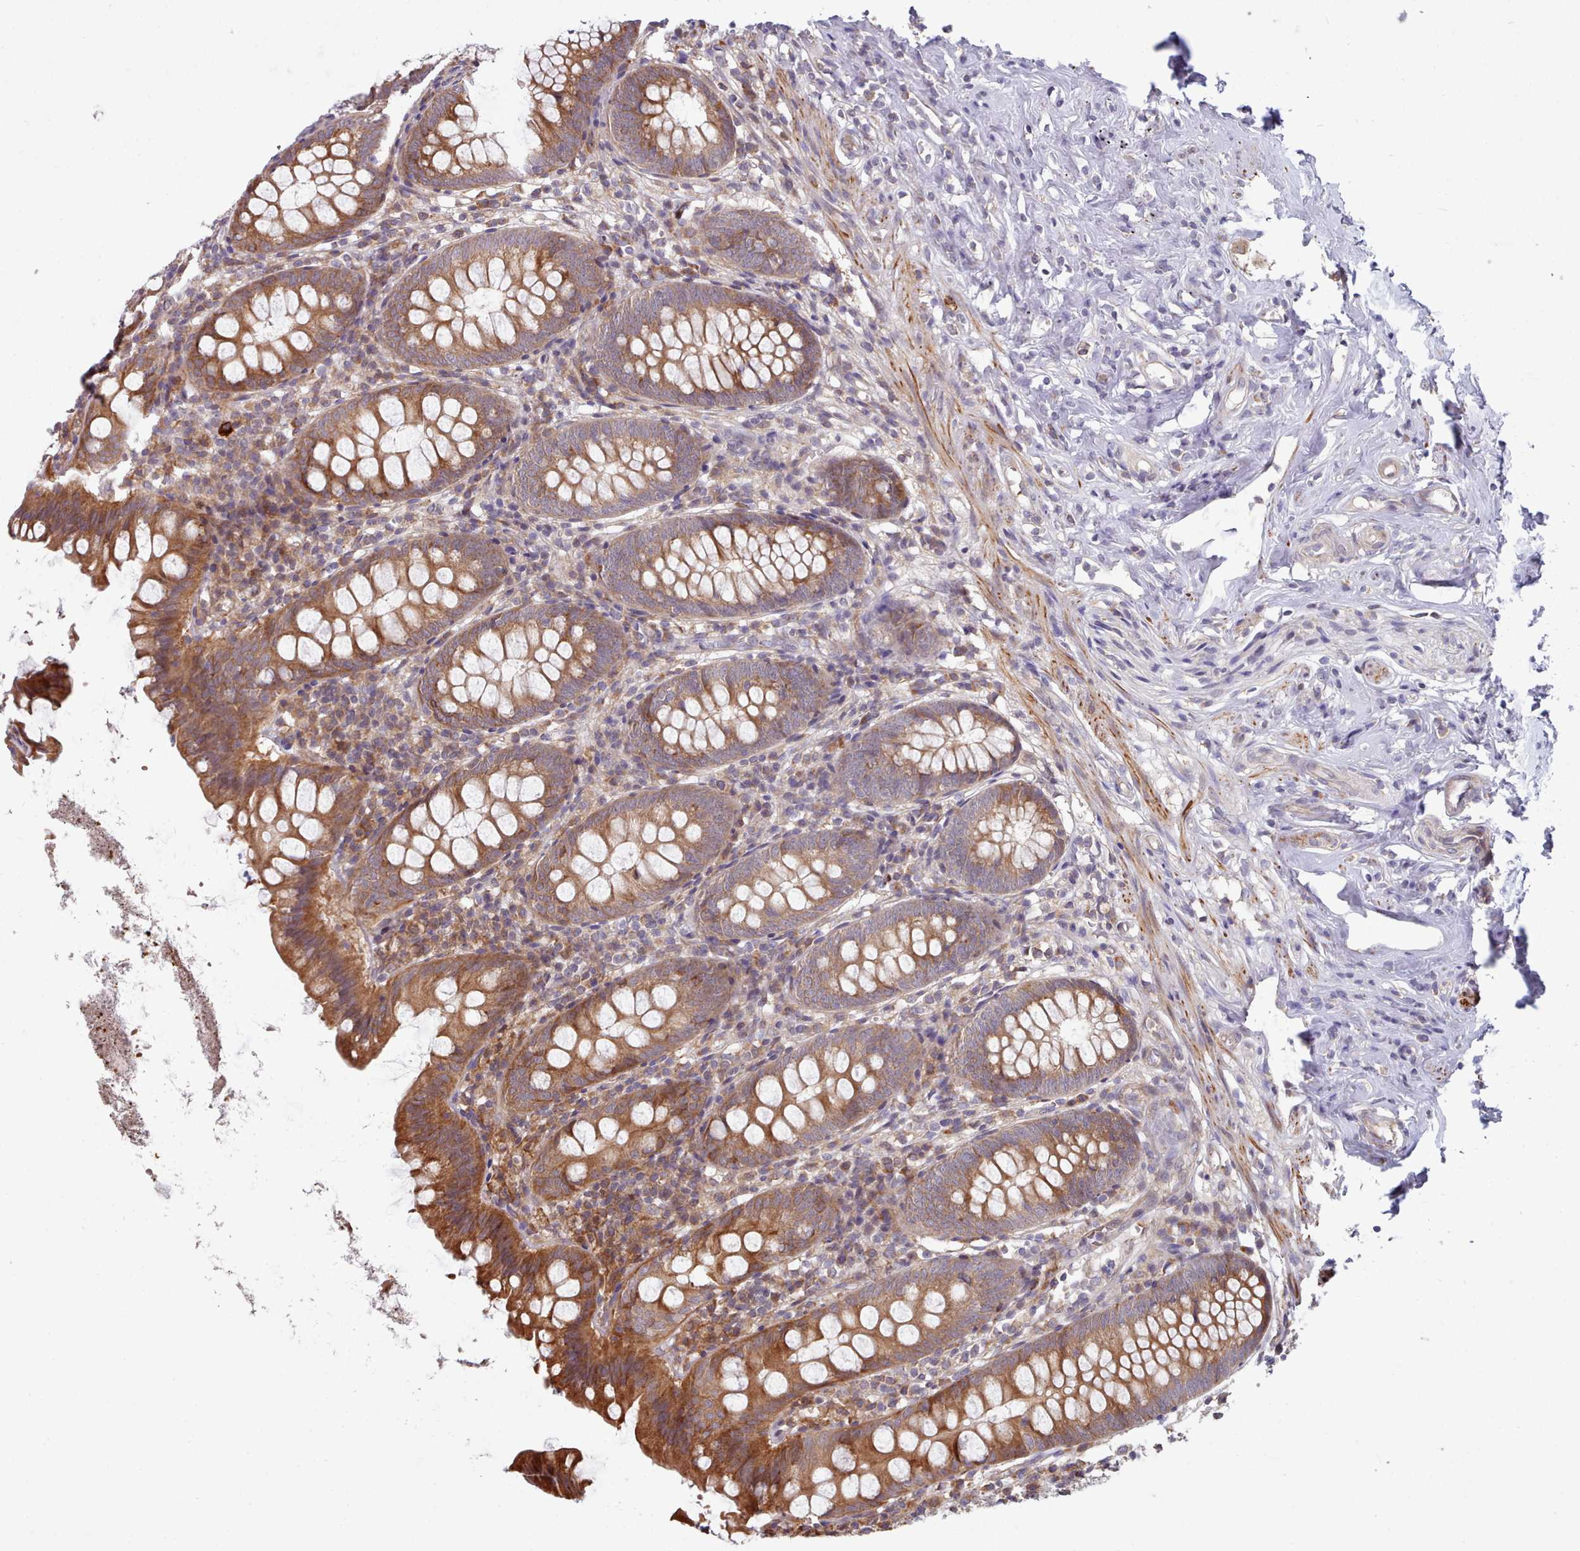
{"staining": {"intensity": "moderate", "quantity": ">75%", "location": "cytoplasmic/membranous"}, "tissue": "appendix", "cell_type": "Glandular cells", "image_type": "normal", "snomed": [{"axis": "morphology", "description": "Normal tissue, NOS"}, {"axis": "topography", "description": "Appendix"}], "caption": "Immunohistochemical staining of unremarkable human appendix reveals medium levels of moderate cytoplasmic/membranous staining in about >75% of glandular cells.", "gene": "TRIM26", "patient": {"sex": "female", "age": 51}}